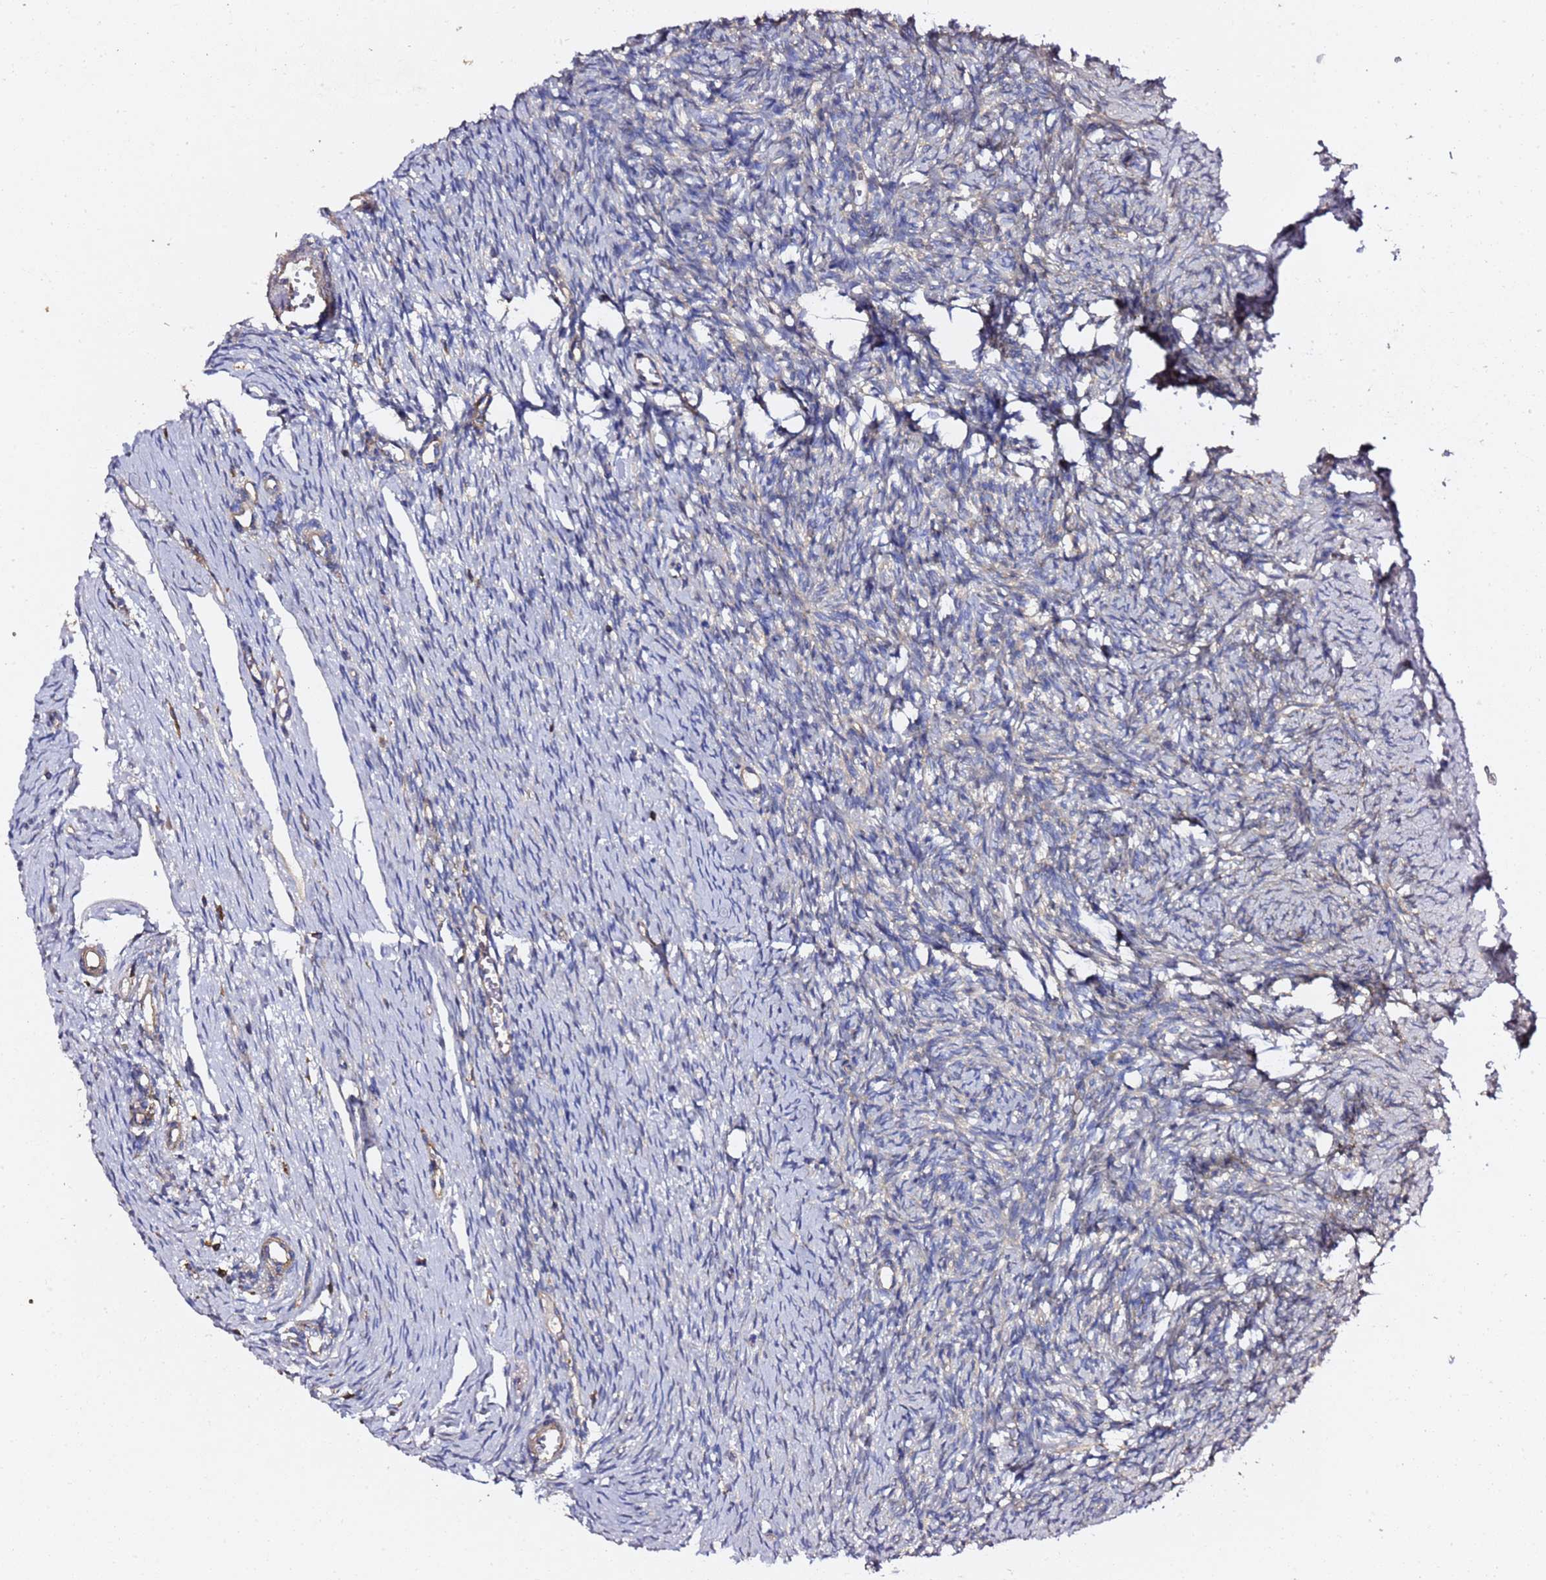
{"staining": {"intensity": "negative", "quantity": "none", "location": "none"}, "tissue": "ovary", "cell_type": "Ovarian stroma cells", "image_type": "normal", "snomed": [{"axis": "morphology", "description": "Normal tissue, NOS"}, {"axis": "topography", "description": "Ovary"}], "caption": "Protein analysis of normal ovary reveals no significant expression in ovarian stroma cells. Nuclei are stained in blue.", "gene": "ZFP36L2", "patient": {"sex": "female", "age": 51}}